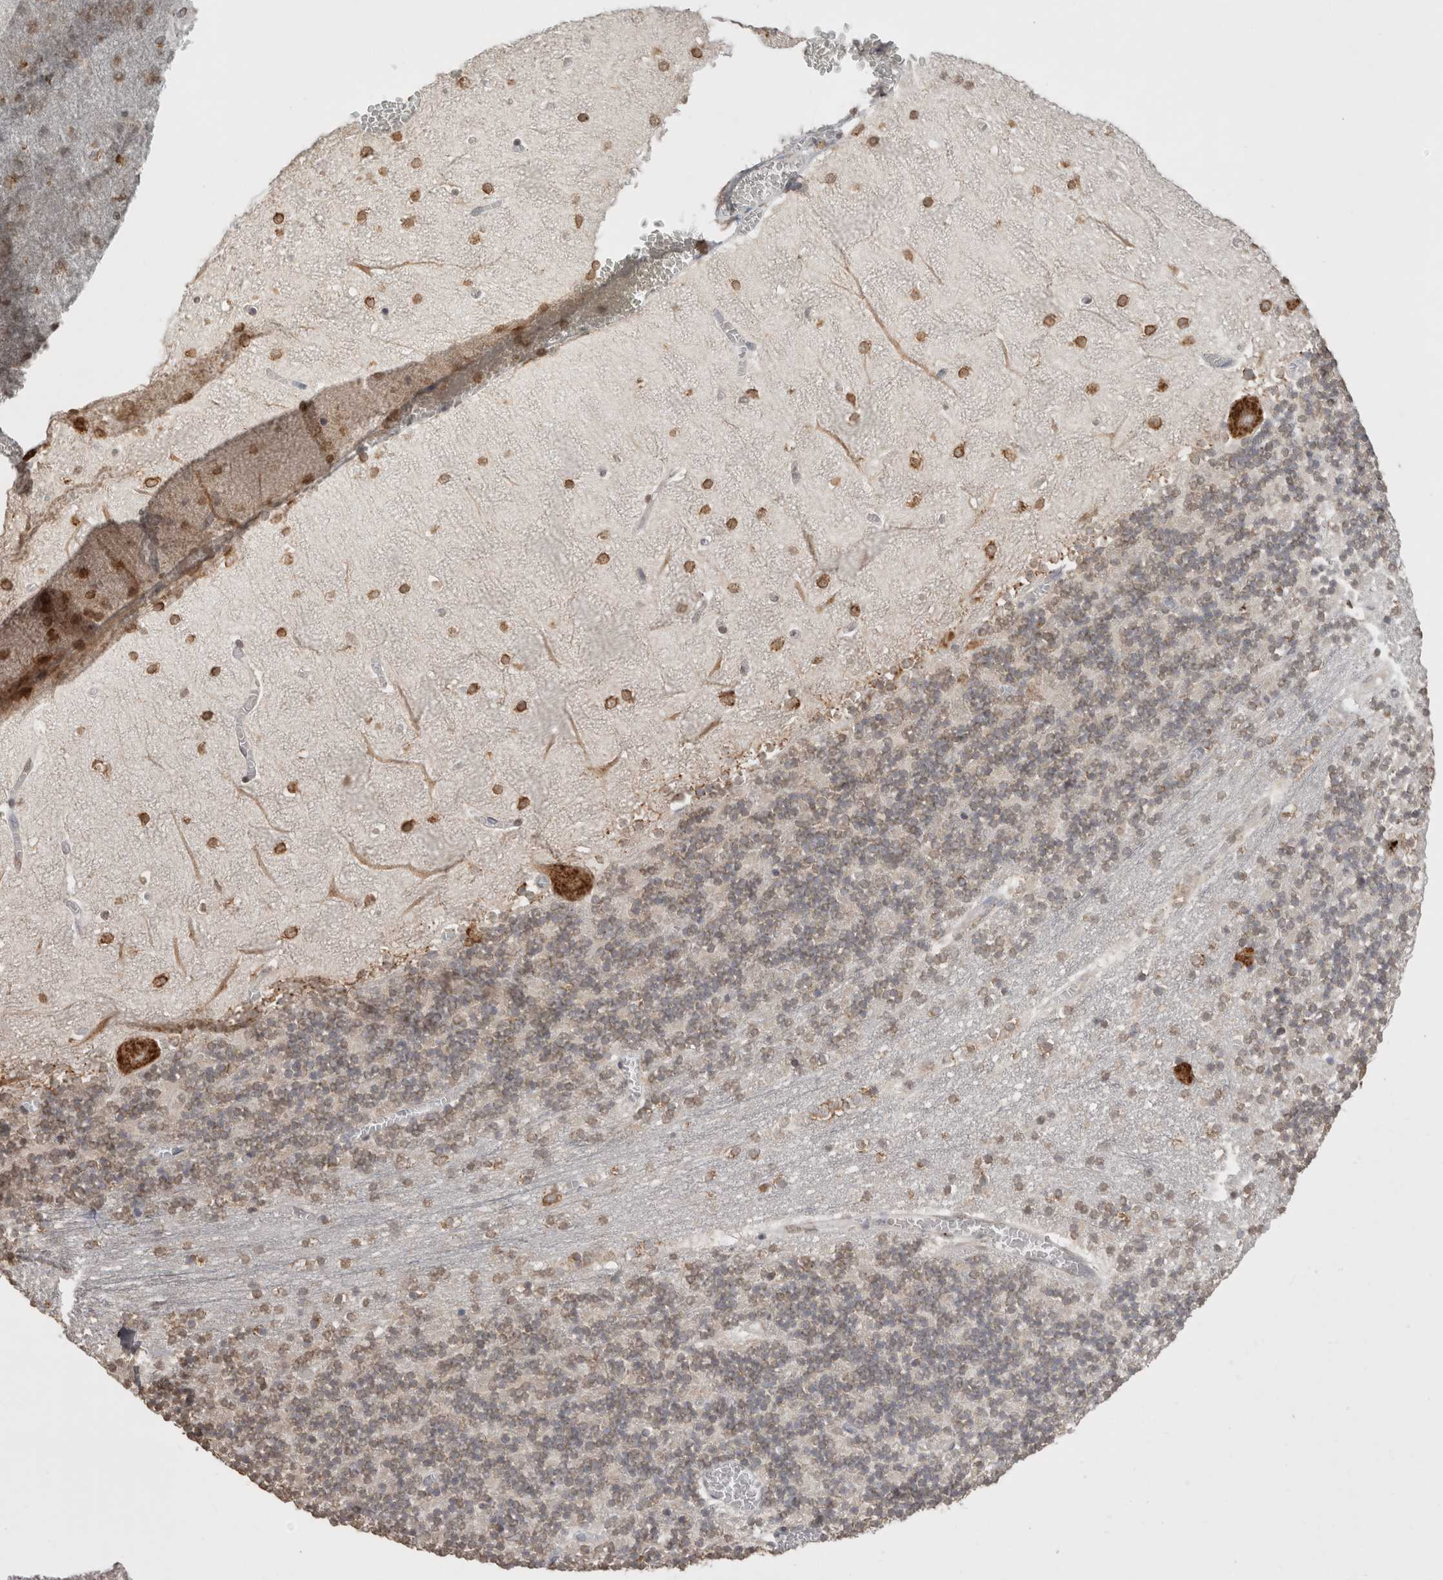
{"staining": {"intensity": "moderate", "quantity": "25%-75%", "location": "cytoplasmic/membranous"}, "tissue": "cerebellum", "cell_type": "Cells in granular layer", "image_type": "normal", "snomed": [{"axis": "morphology", "description": "Normal tissue, NOS"}, {"axis": "topography", "description": "Cerebellum"}], "caption": "This is a photomicrograph of immunohistochemistry staining of benign cerebellum, which shows moderate positivity in the cytoplasmic/membranous of cells in granular layer.", "gene": "NOMO1", "patient": {"sex": "female", "age": 28}}